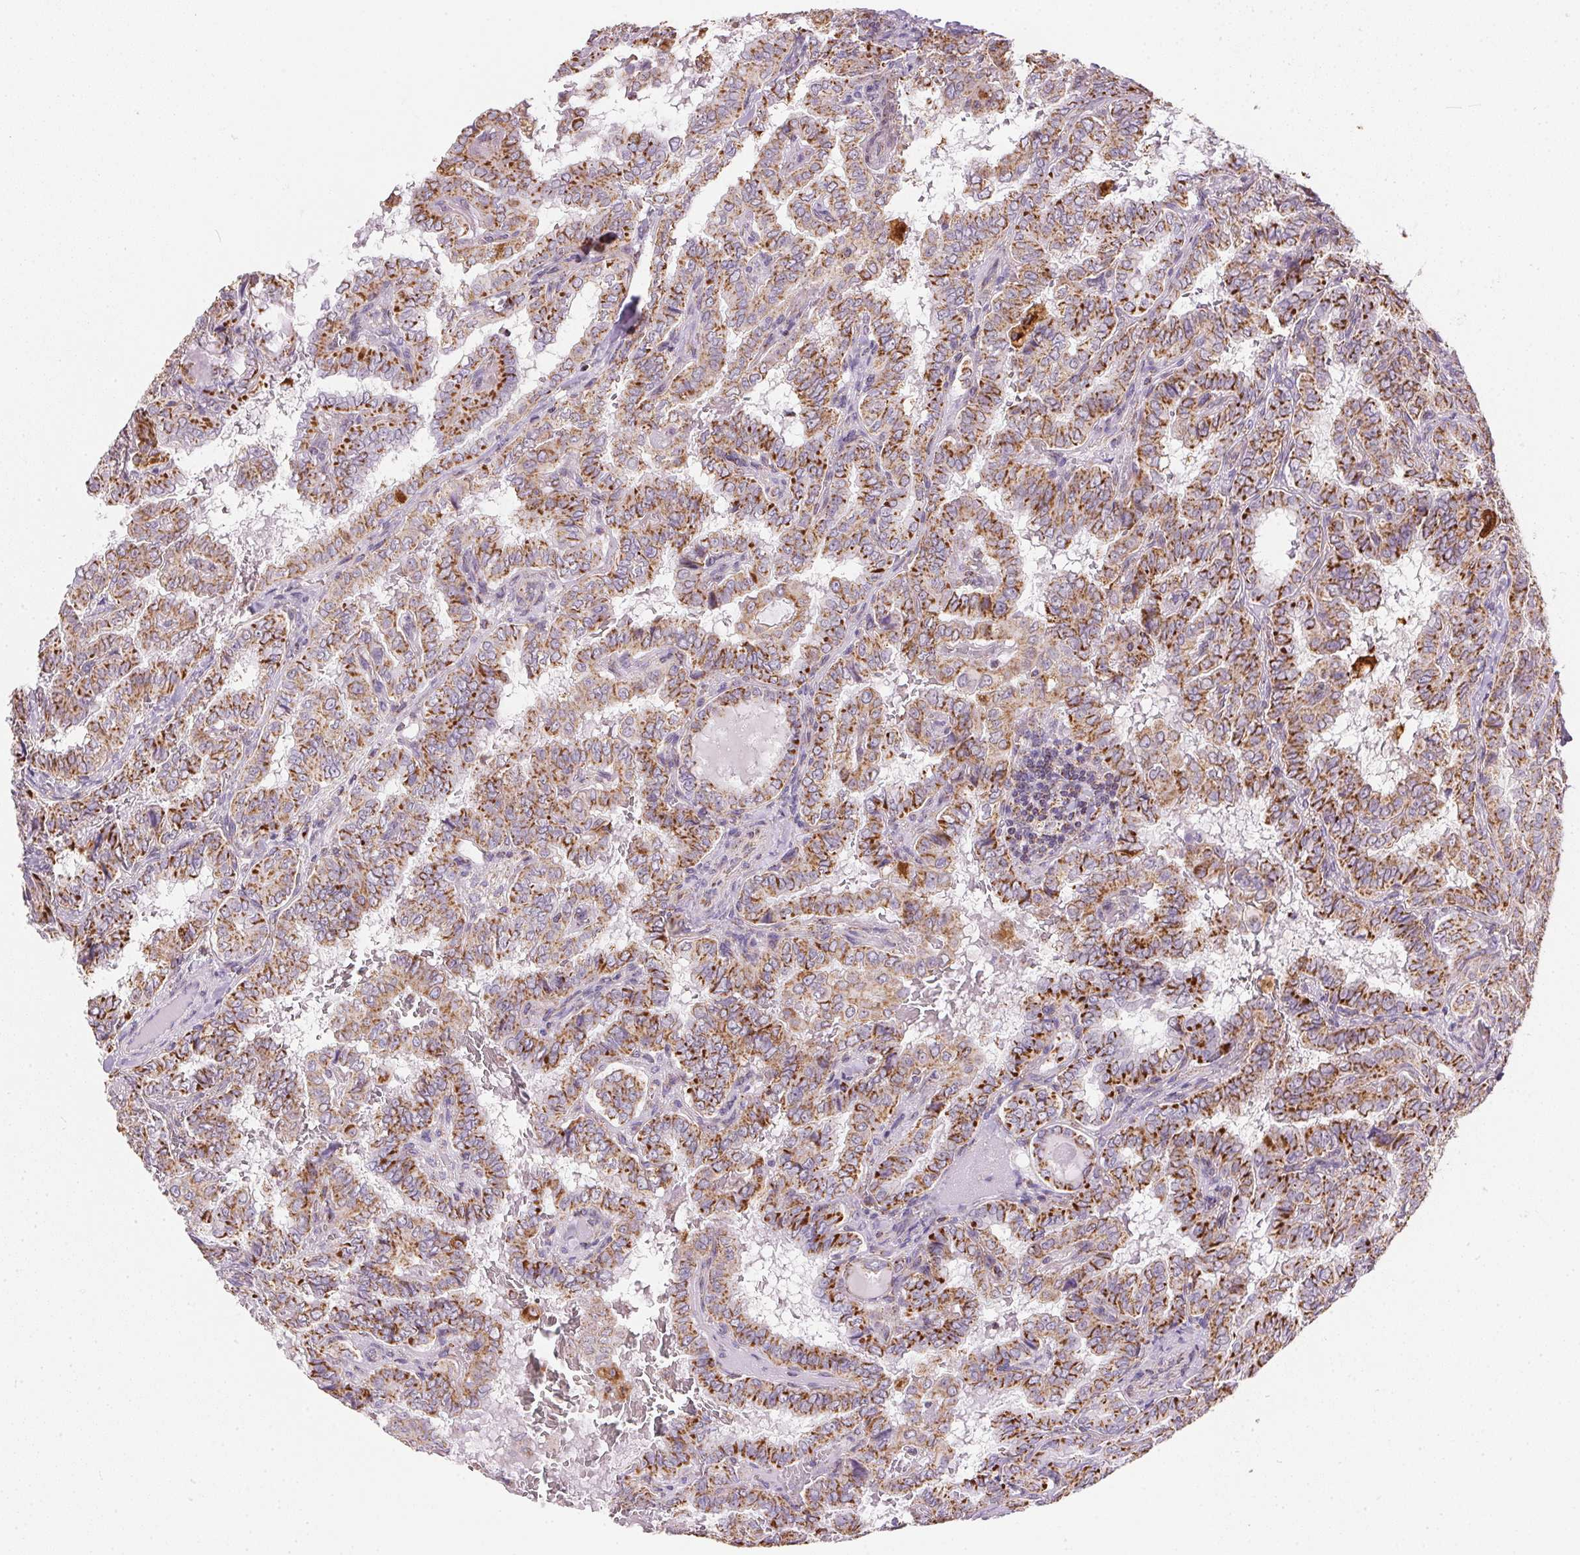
{"staining": {"intensity": "strong", "quantity": ">75%", "location": "cytoplasmic/membranous"}, "tissue": "thyroid cancer", "cell_type": "Tumor cells", "image_type": "cancer", "snomed": [{"axis": "morphology", "description": "Papillary adenocarcinoma, NOS"}, {"axis": "topography", "description": "Thyroid gland"}], "caption": "Brown immunohistochemical staining in thyroid papillary adenocarcinoma shows strong cytoplasmic/membranous expression in about >75% of tumor cells.", "gene": "MAPK11", "patient": {"sex": "female", "age": 46}}